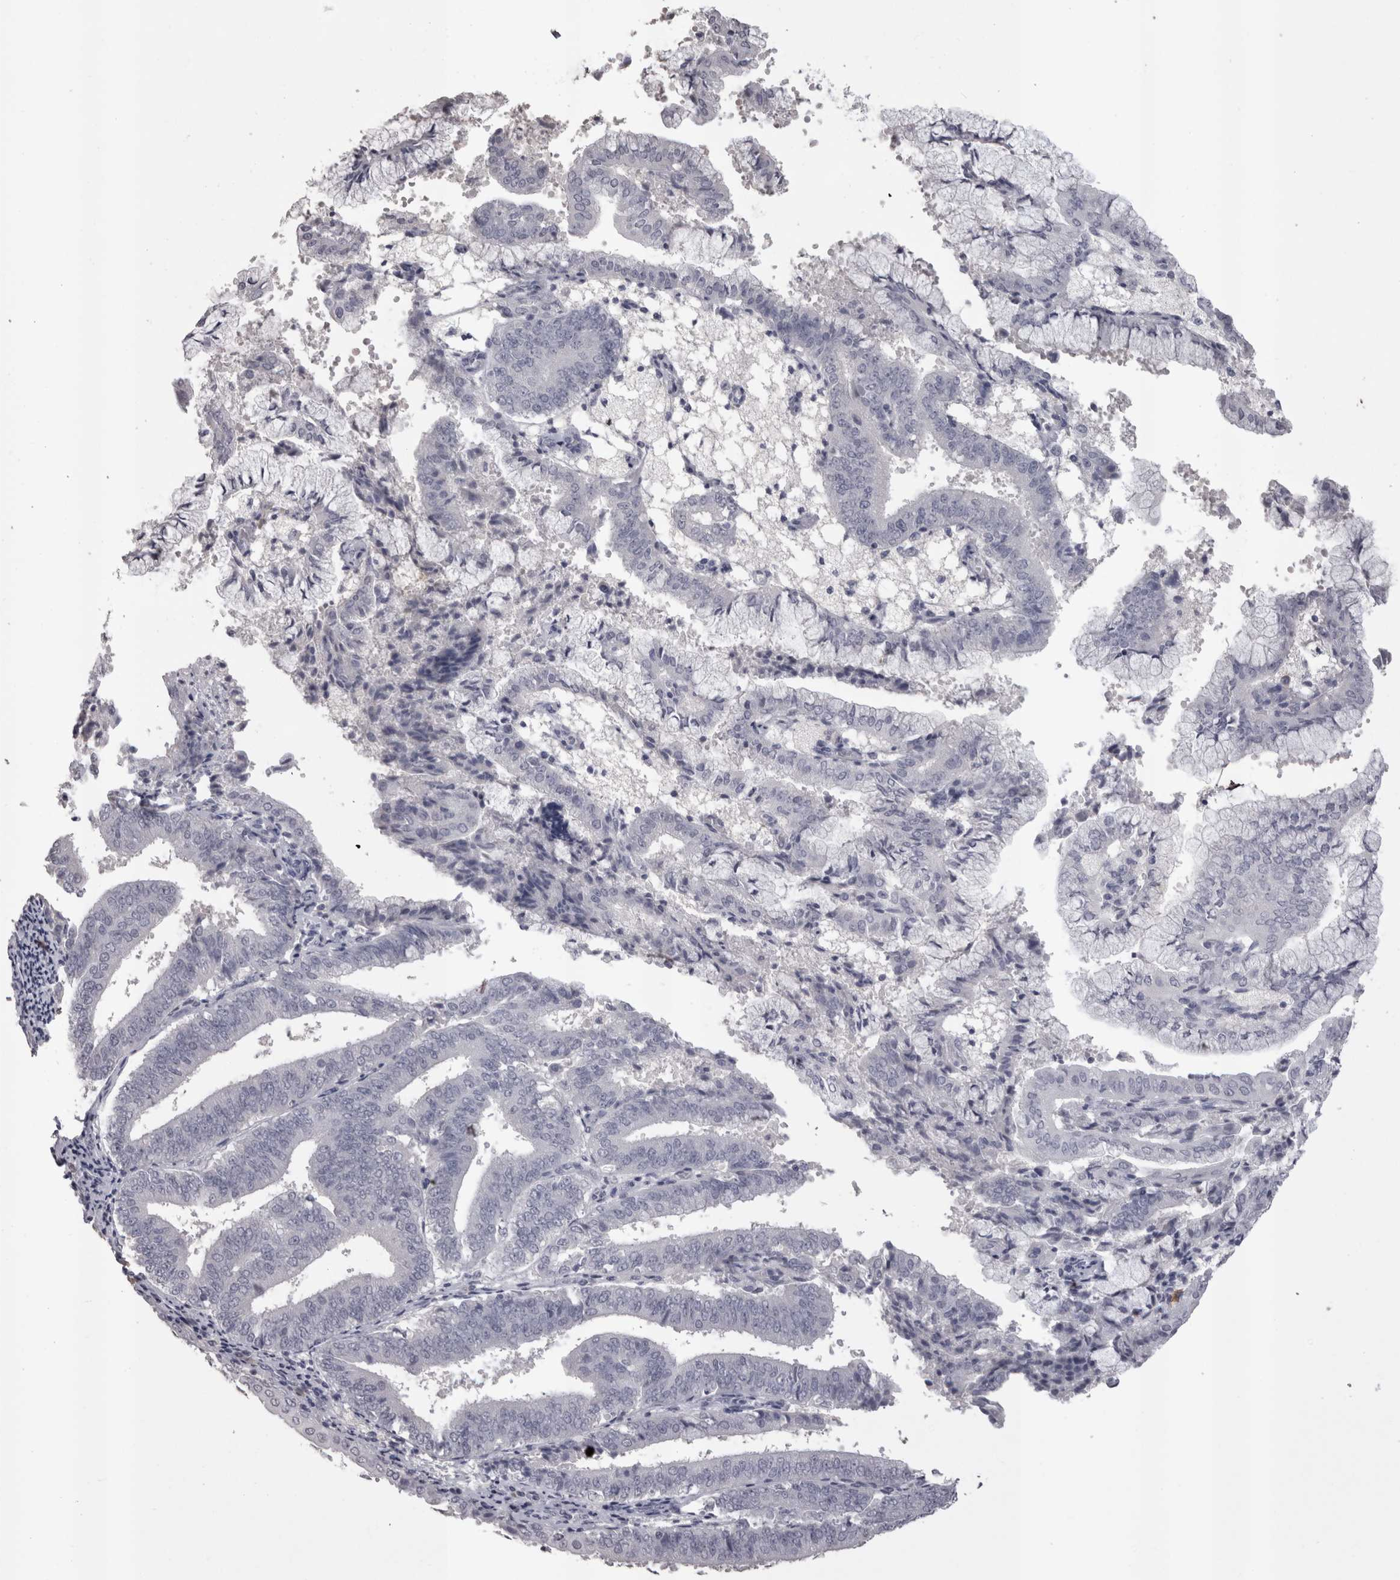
{"staining": {"intensity": "negative", "quantity": "none", "location": "none"}, "tissue": "endometrial cancer", "cell_type": "Tumor cells", "image_type": "cancer", "snomed": [{"axis": "morphology", "description": "Adenocarcinoma, NOS"}, {"axis": "topography", "description": "Endometrium"}], "caption": "An immunohistochemistry (IHC) histopathology image of endometrial adenocarcinoma is shown. There is no staining in tumor cells of endometrial adenocarcinoma. Nuclei are stained in blue.", "gene": "LAX1", "patient": {"sex": "female", "age": 63}}